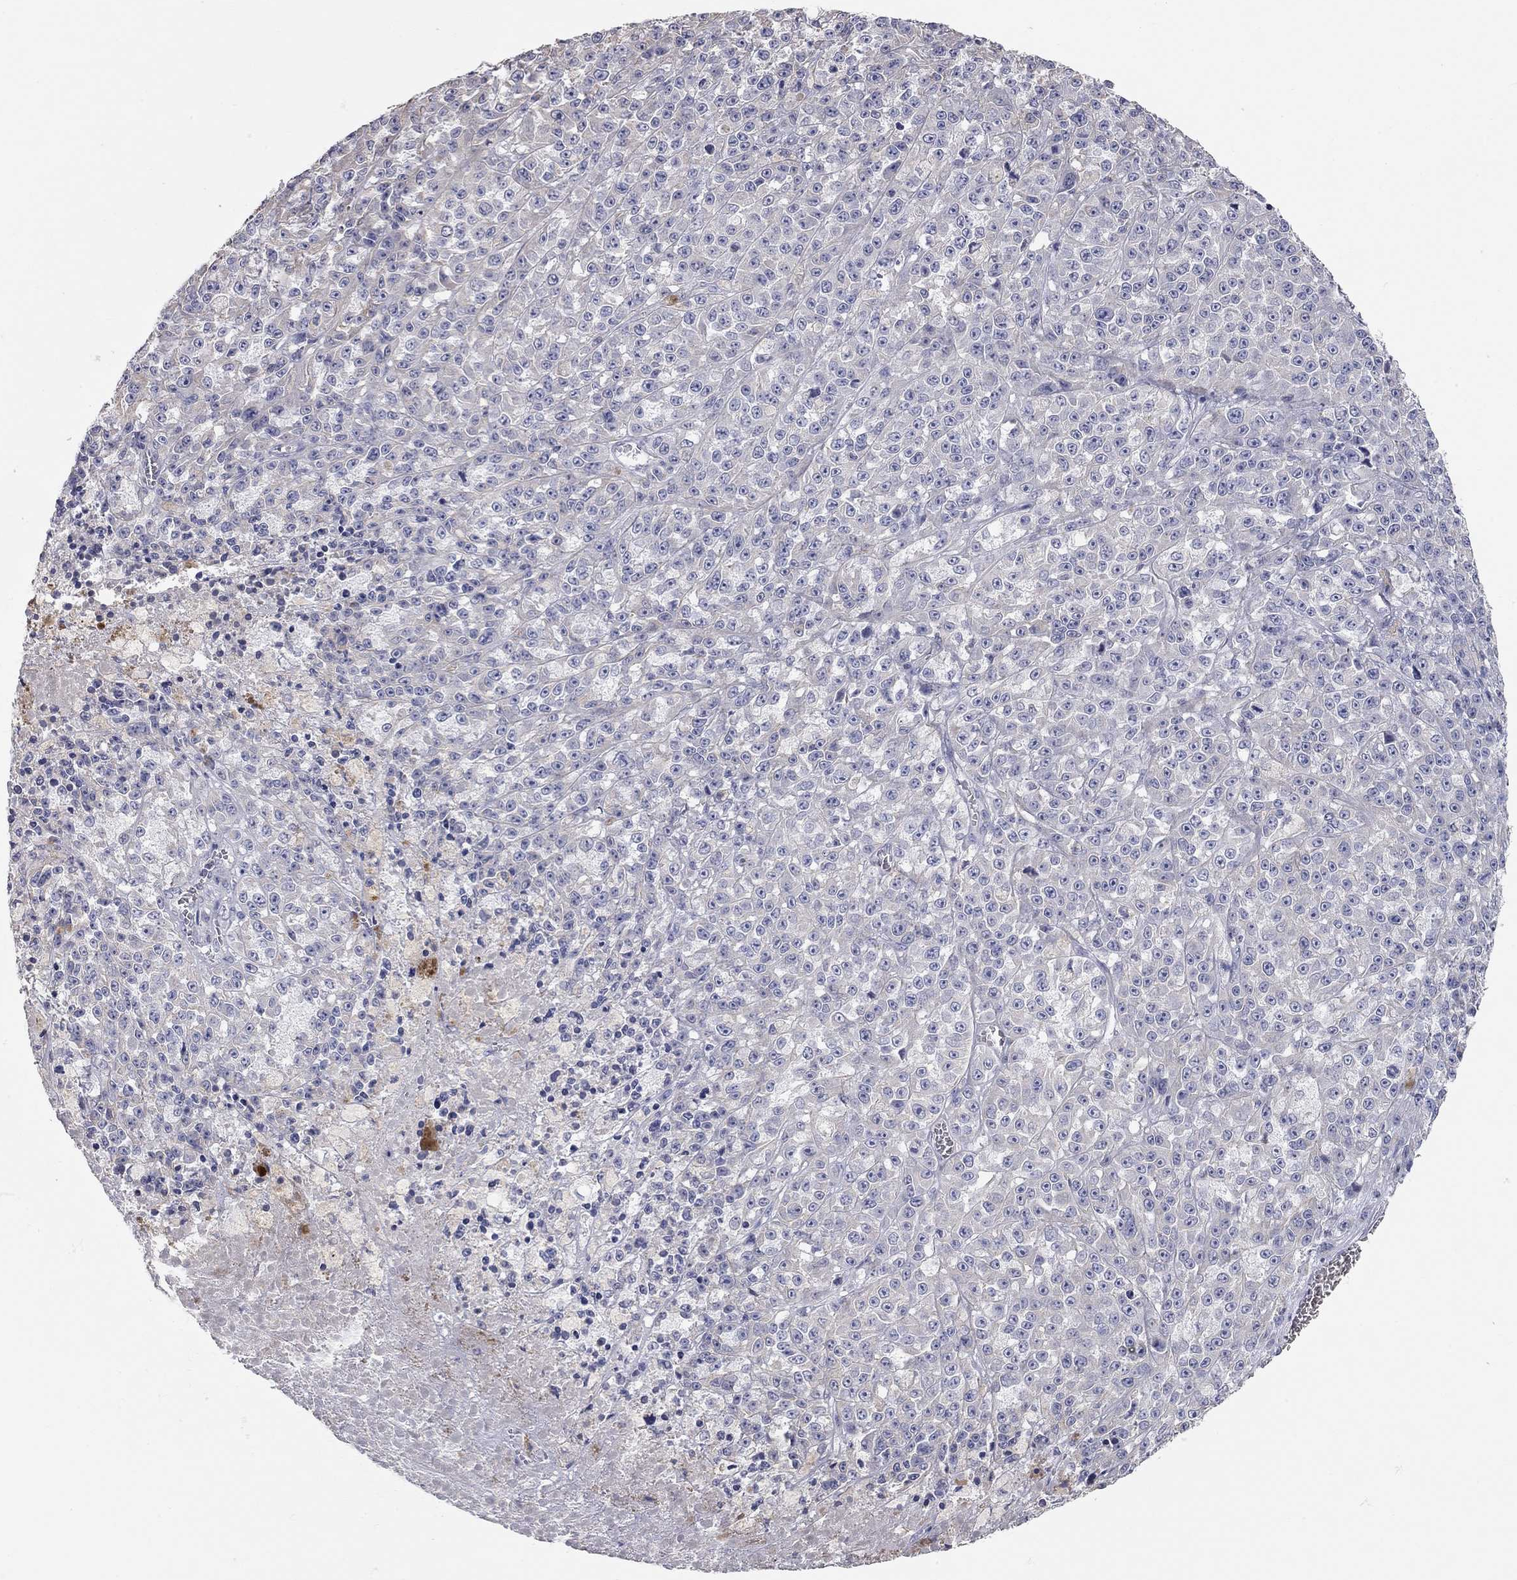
{"staining": {"intensity": "negative", "quantity": "none", "location": "none"}, "tissue": "melanoma", "cell_type": "Tumor cells", "image_type": "cancer", "snomed": [{"axis": "morphology", "description": "Malignant melanoma, NOS"}, {"axis": "topography", "description": "Skin"}], "caption": "Immunohistochemistry of human melanoma shows no positivity in tumor cells.", "gene": "C10orf90", "patient": {"sex": "female", "age": 58}}